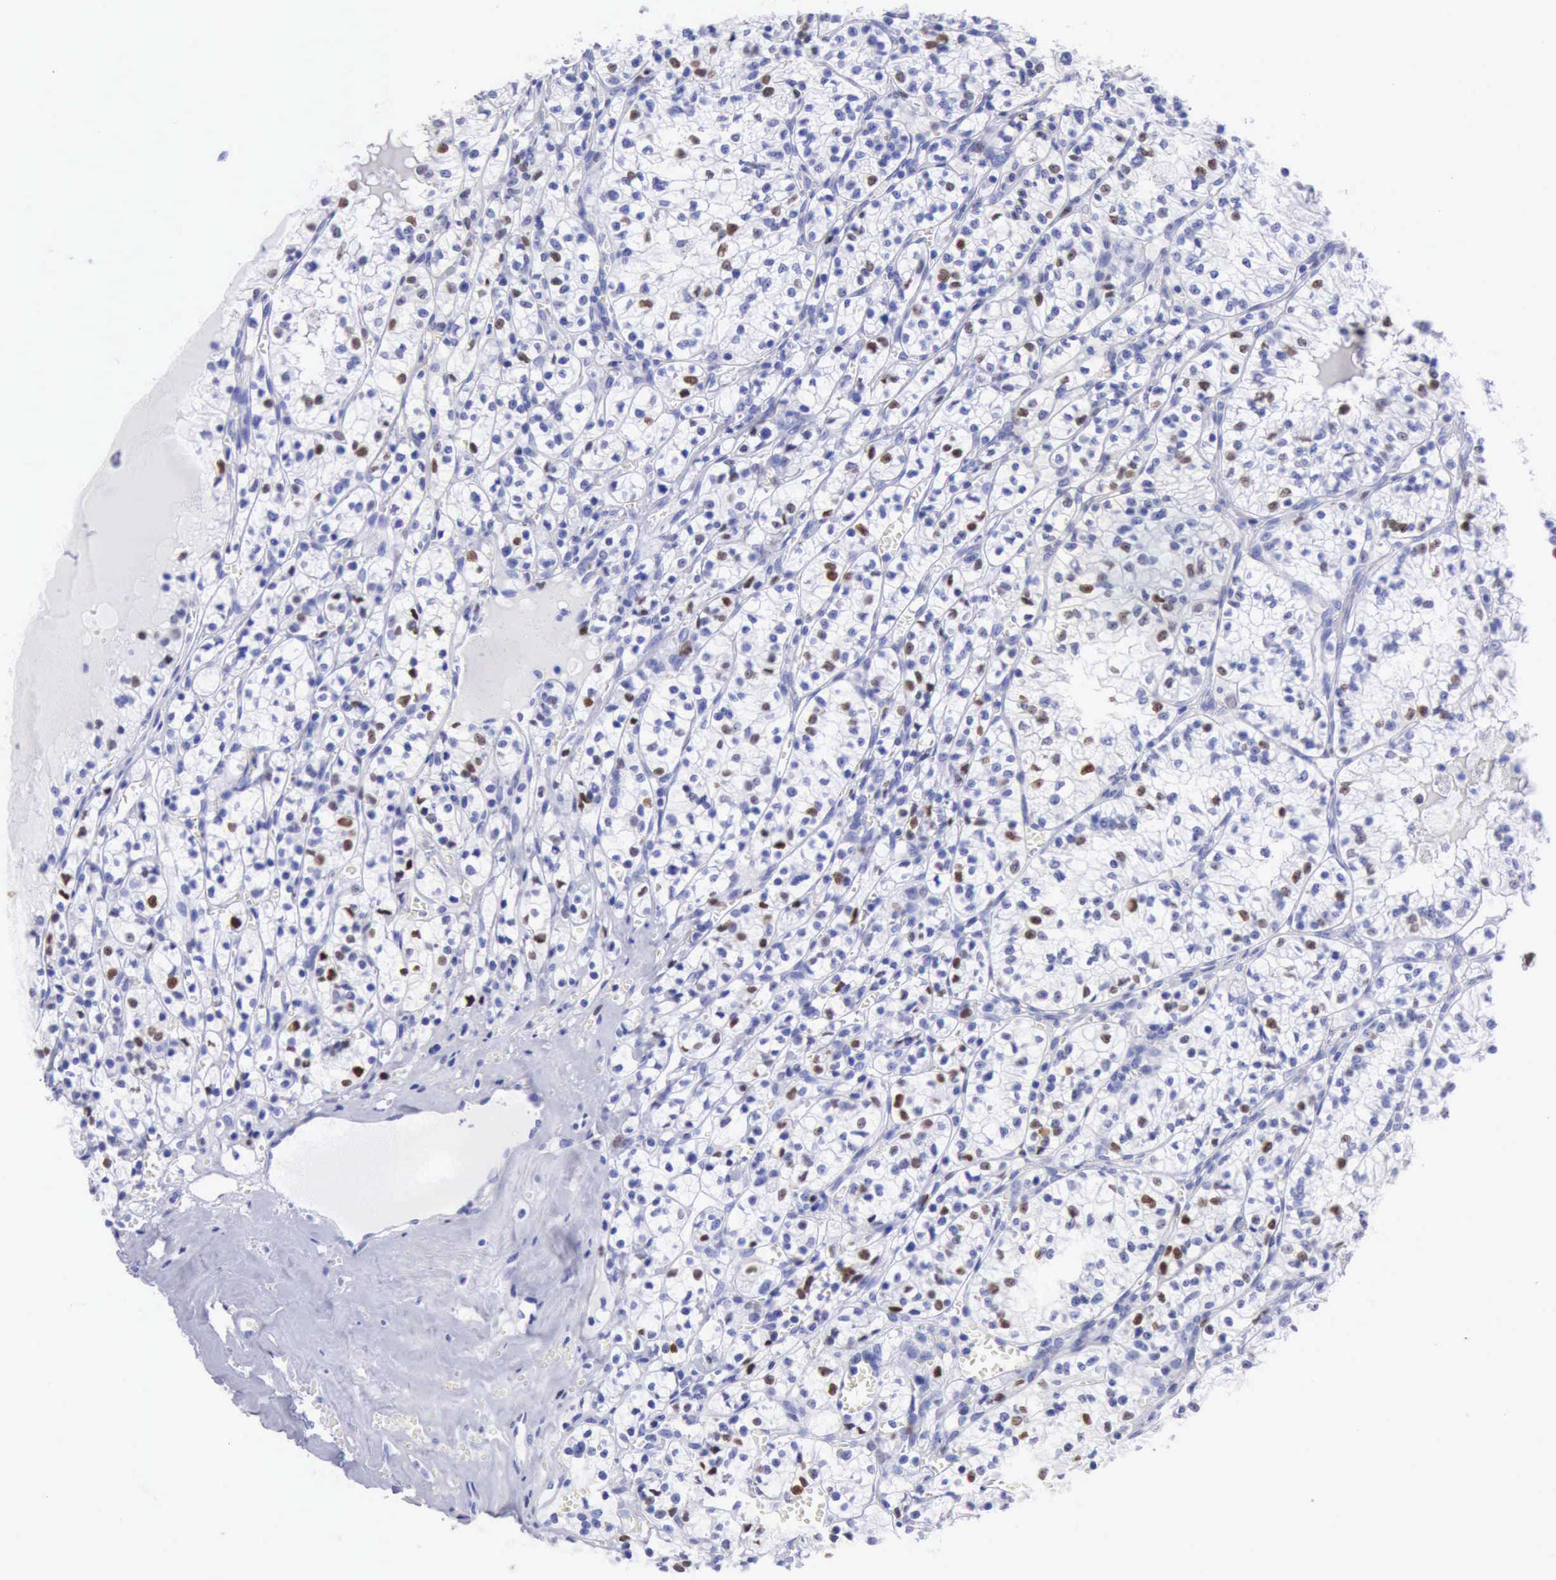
{"staining": {"intensity": "moderate", "quantity": "<25%", "location": "nuclear"}, "tissue": "renal cancer", "cell_type": "Tumor cells", "image_type": "cancer", "snomed": [{"axis": "morphology", "description": "Adenocarcinoma, NOS"}, {"axis": "topography", "description": "Kidney"}], "caption": "There is low levels of moderate nuclear positivity in tumor cells of adenocarcinoma (renal), as demonstrated by immunohistochemical staining (brown color).", "gene": "MCM2", "patient": {"sex": "male", "age": 61}}